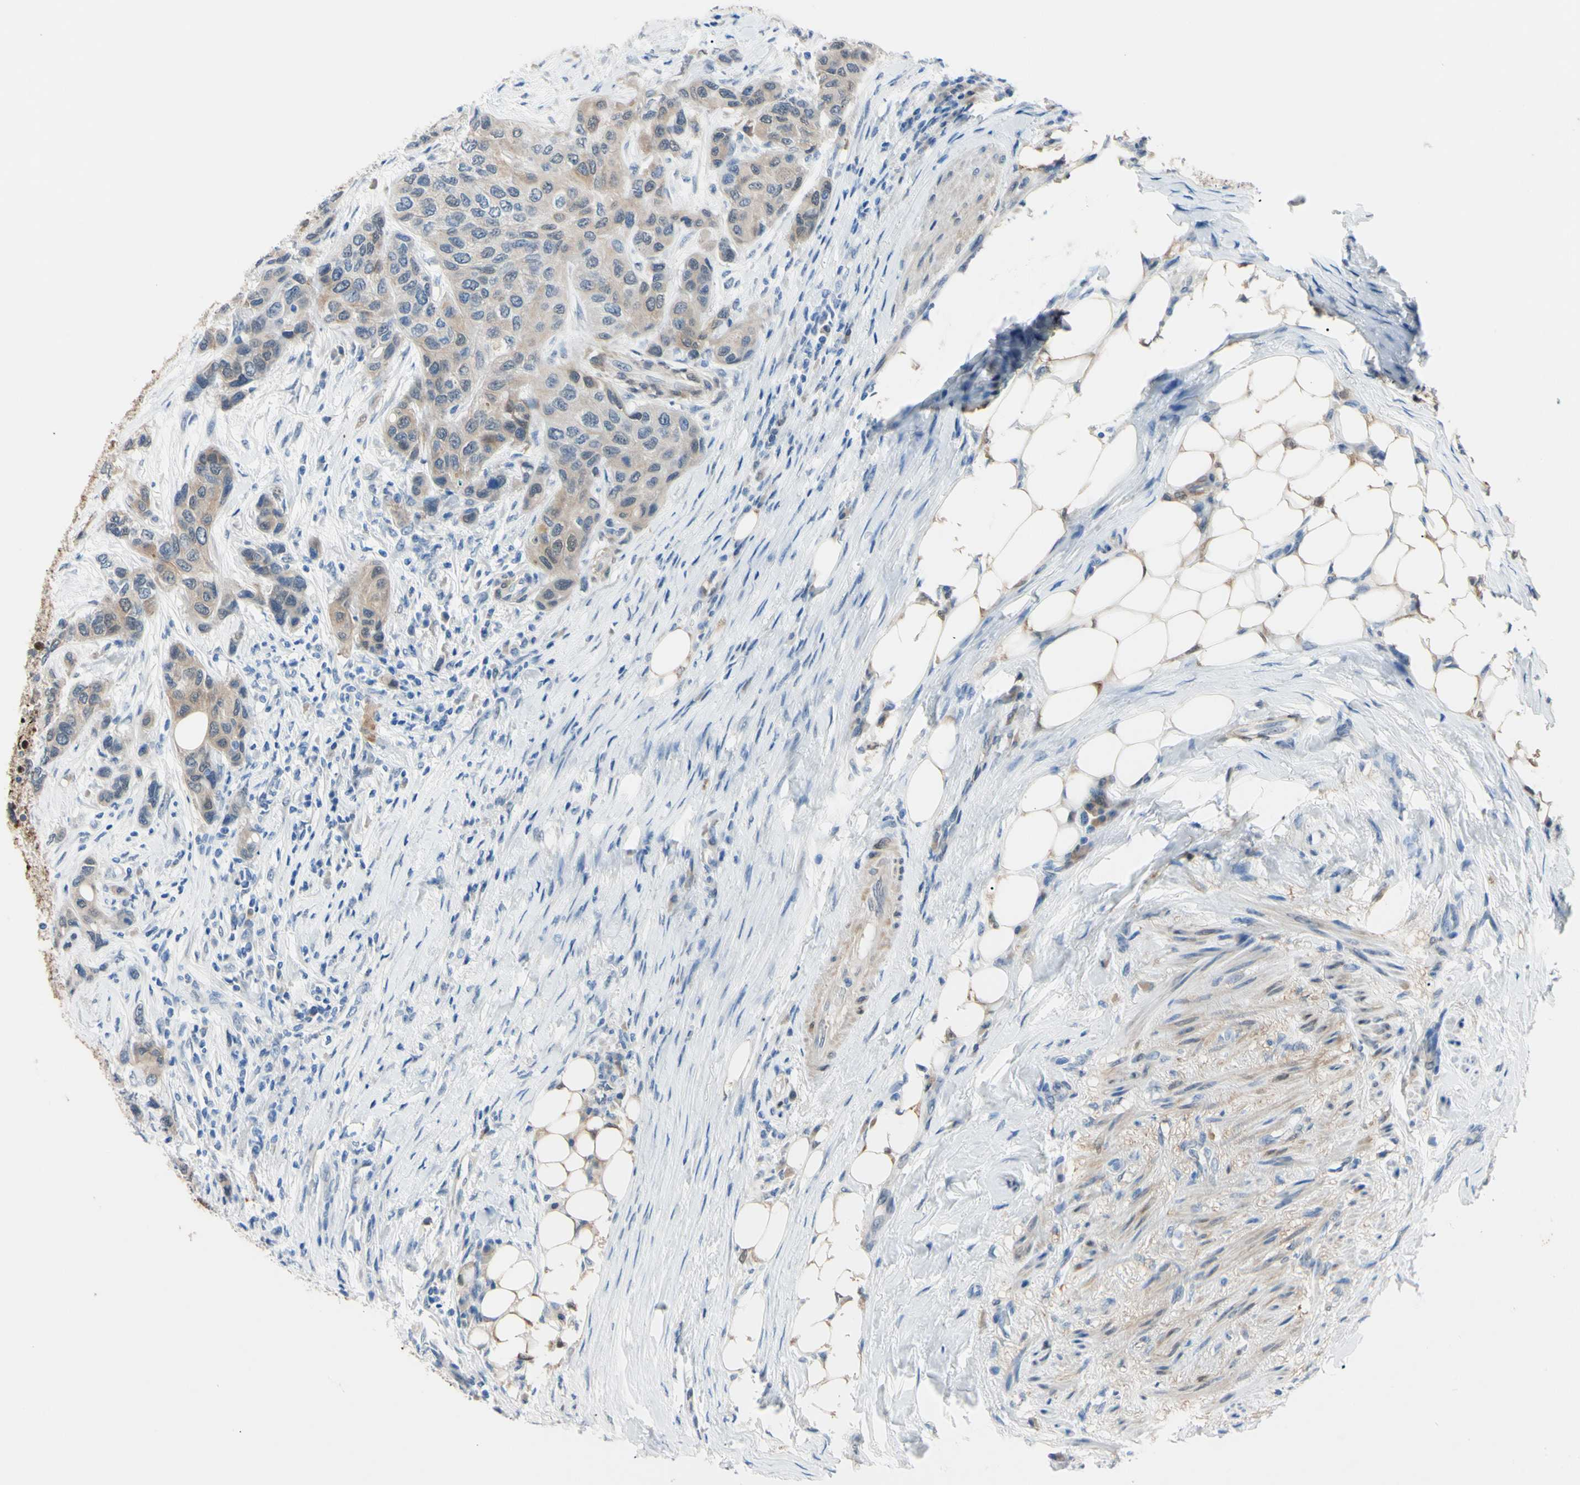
{"staining": {"intensity": "weak", "quantity": ">75%", "location": "cytoplasmic/membranous"}, "tissue": "urothelial cancer", "cell_type": "Tumor cells", "image_type": "cancer", "snomed": [{"axis": "morphology", "description": "Urothelial carcinoma, High grade"}, {"axis": "topography", "description": "Urinary bladder"}], "caption": "The micrograph displays immunohistochemical staining of urothelial cancer. There is weak cytoplasmic/membranous expression is identified in about >75% of tumor cells. (DAB (3,3'-diaminobenzidine) IHC, brown staining for protein, blue staining for nuclei).", "gene": "NOL3", "patient": {"sex": "female", "age": 56}}